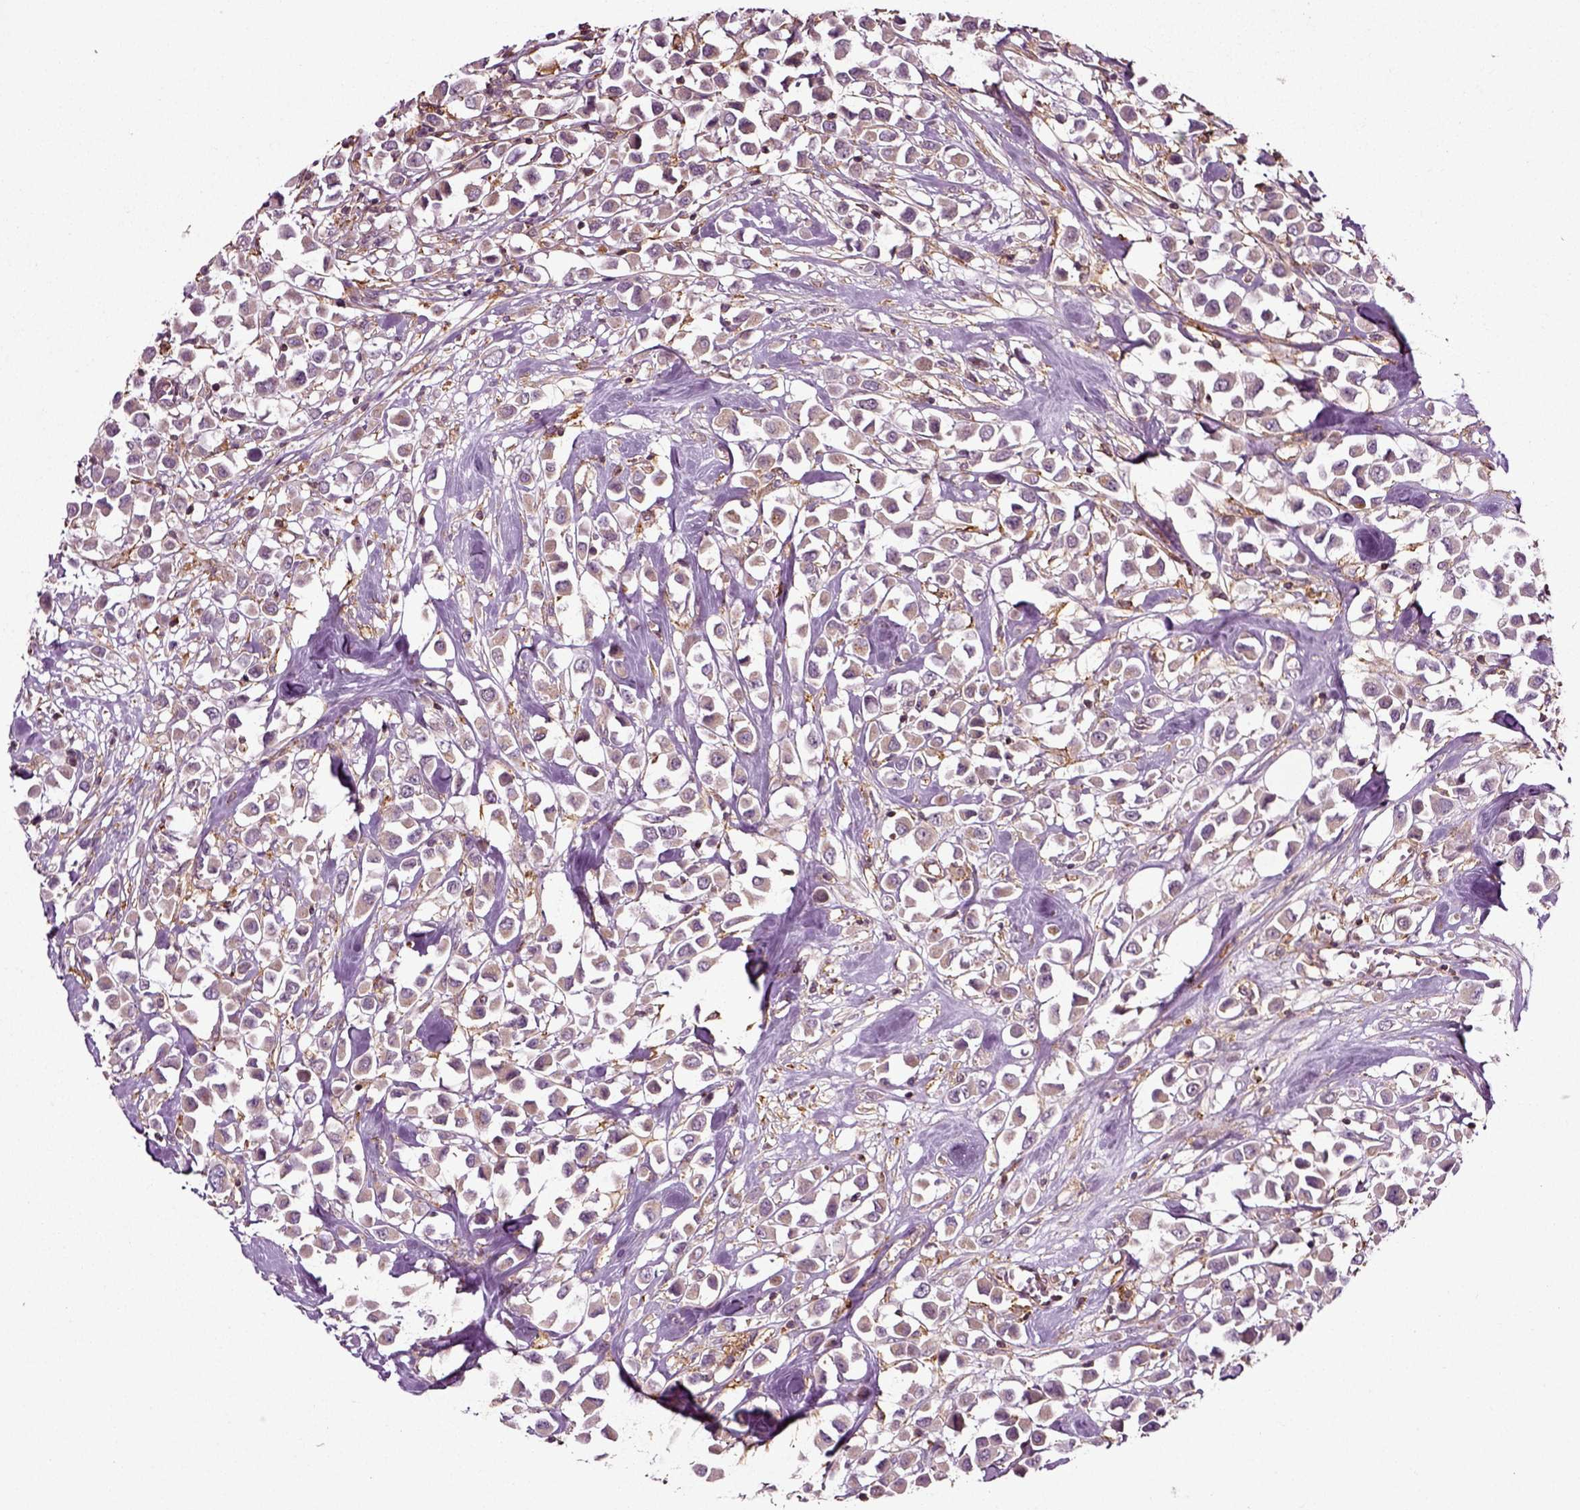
{"staining": {"intensity": "weak", "quantity": ">75%", "location": "cytoplasmic/membranous"}, "tissue": "breast cancer", "cell_type": "Tumor cells", "image_type": "cancer", "snomed": [{"axis": "morphology", "description": "Duct carcinoma"}, {"axis": "topography", "description": "Breast"}], "caption": "IHC histopathology image of human breast cancer (infiltrating ductal carcinoma) stained for a protein (brown), which reveals low levels of weak cytoplasmic/membranous staining in approximately >75% of tumor cells.", "gene": "RHOF", "patient": {"sex": "female", "age": 61}}